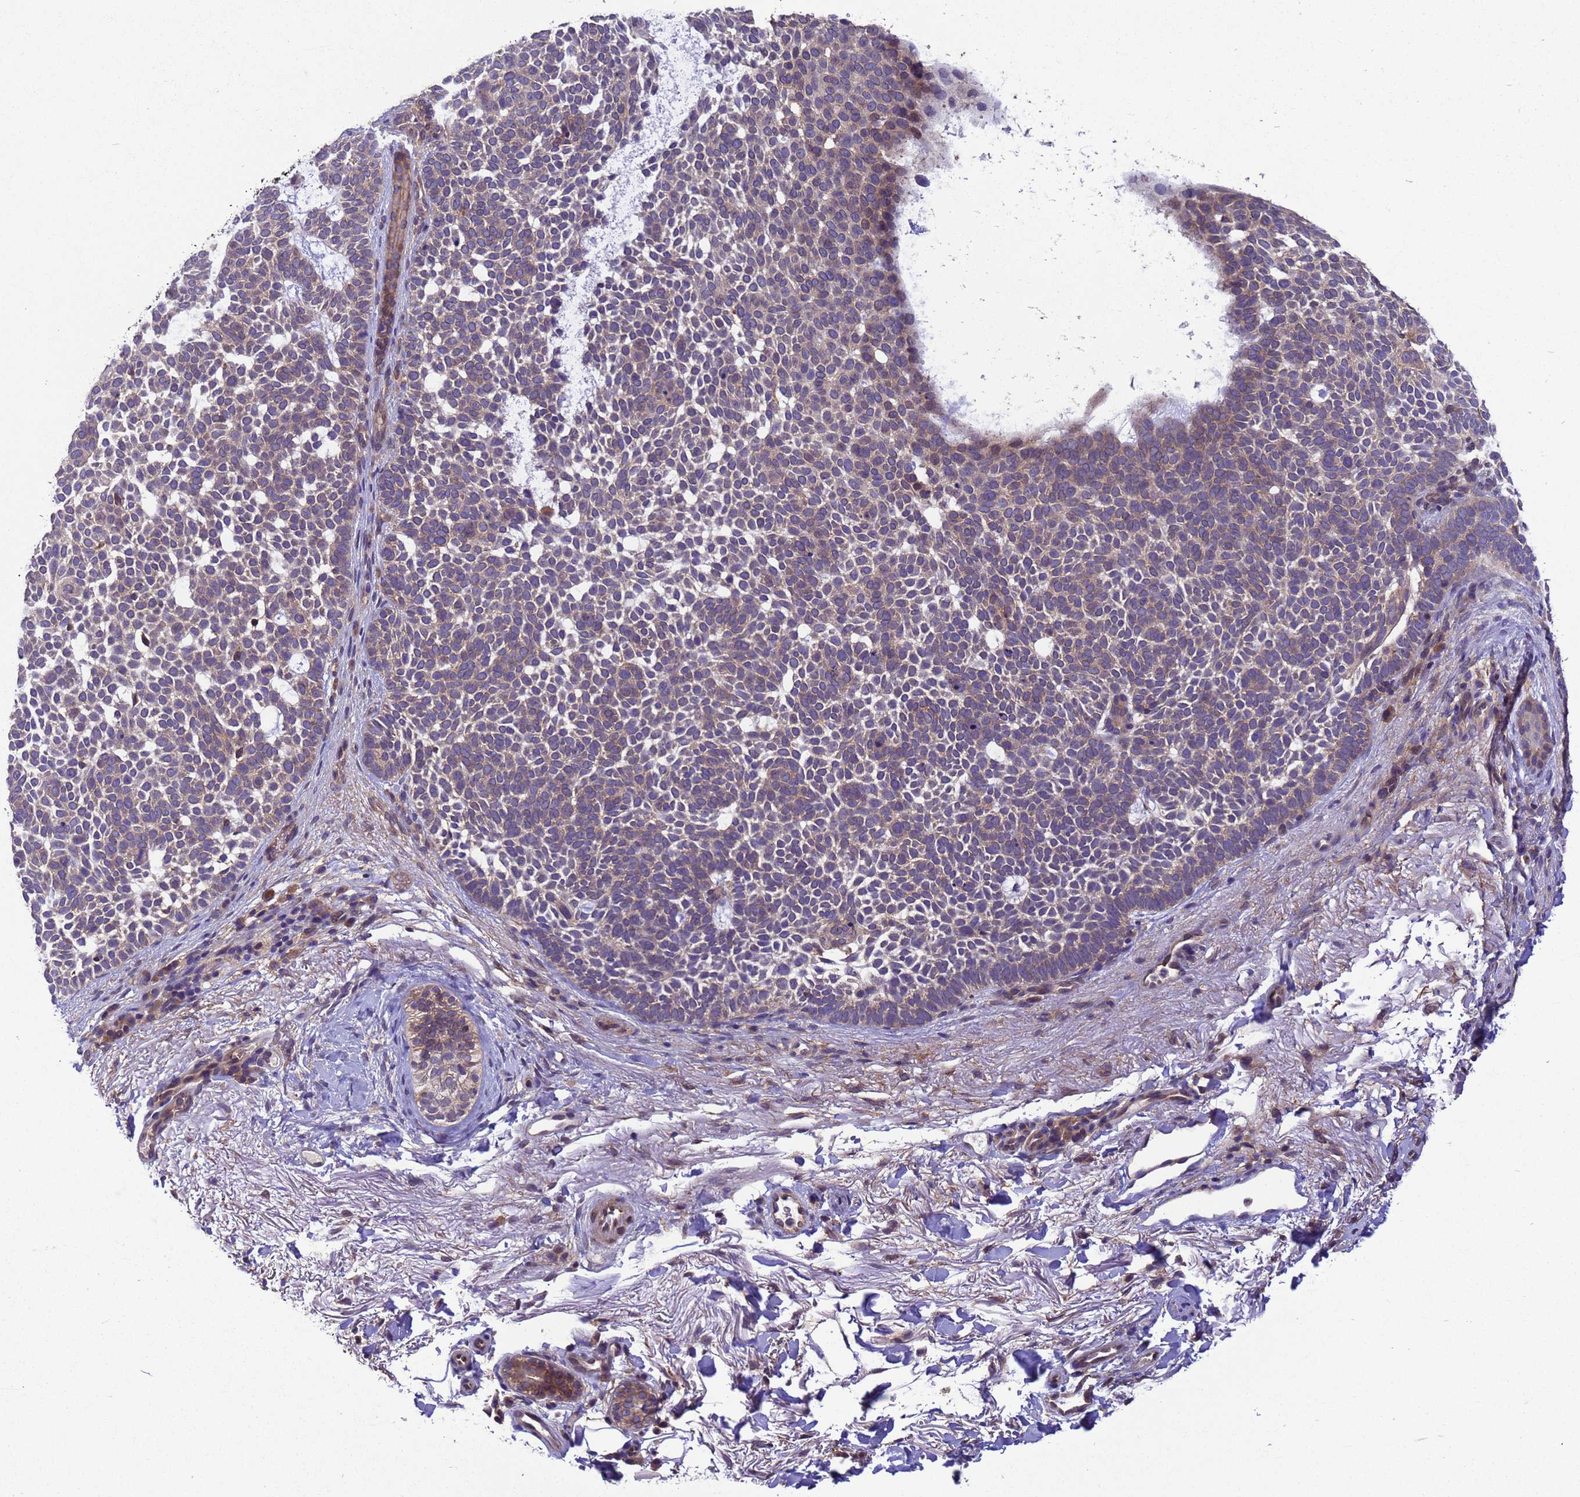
{"staining": {"intensity": "weak", "quantity": "25%-75%", "location": "cytoplasmic/membranous"}, "tissue": "skin cancer", "cell_type": "Tumor cells", "image_type": "cancer", "snomed": [{"axis": "morphology", "description": "Basal cell carcinoma"}, {"axis": "topography", "description": "Skin"}], "caption": "Protein expression analysis of human basal cell carcinoma (skin) reveals weak cytoplasmic/membranous positivity in approximately 25%-75% of tumor cells.", "gene": "ARHGAP12", "patient": {"sex": "female", "age": 77}}